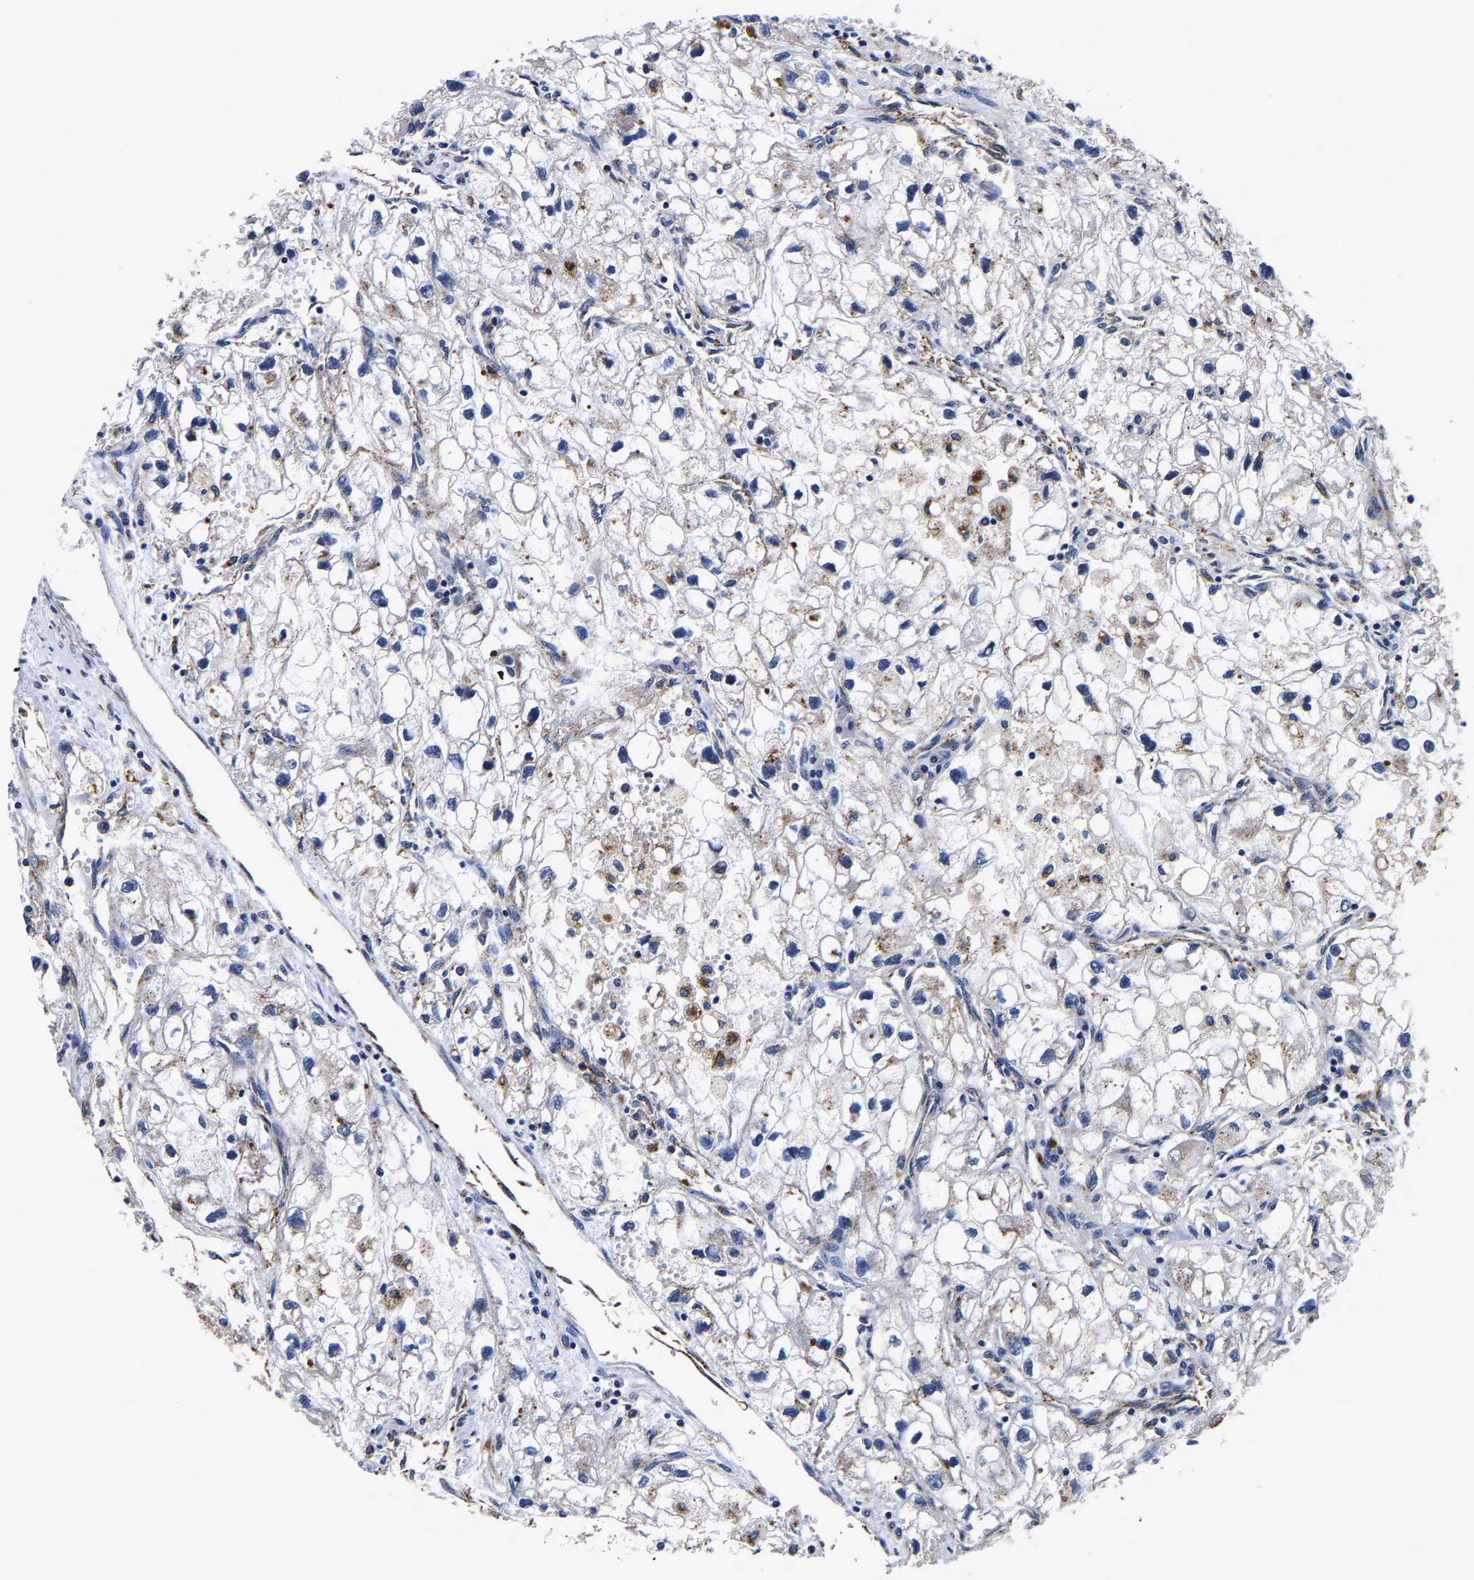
{"staining": {"intensity": "negative", "quantity": "none", "location": "none"}, "tissue": "renal cancer", "cell_type": "Tumor cells", "image_type": "cancer", "snomed": [{"axis": "morphology", "description": "Adenocarcinoma, NOS"}, {"axis": "topography", "description": "Kidney"}], "caption": "Tumor cells show no significant protein staining in renal adenocarcinoma.", "gene": "GRN", "patient": {"sex": "female", "age": 70}}